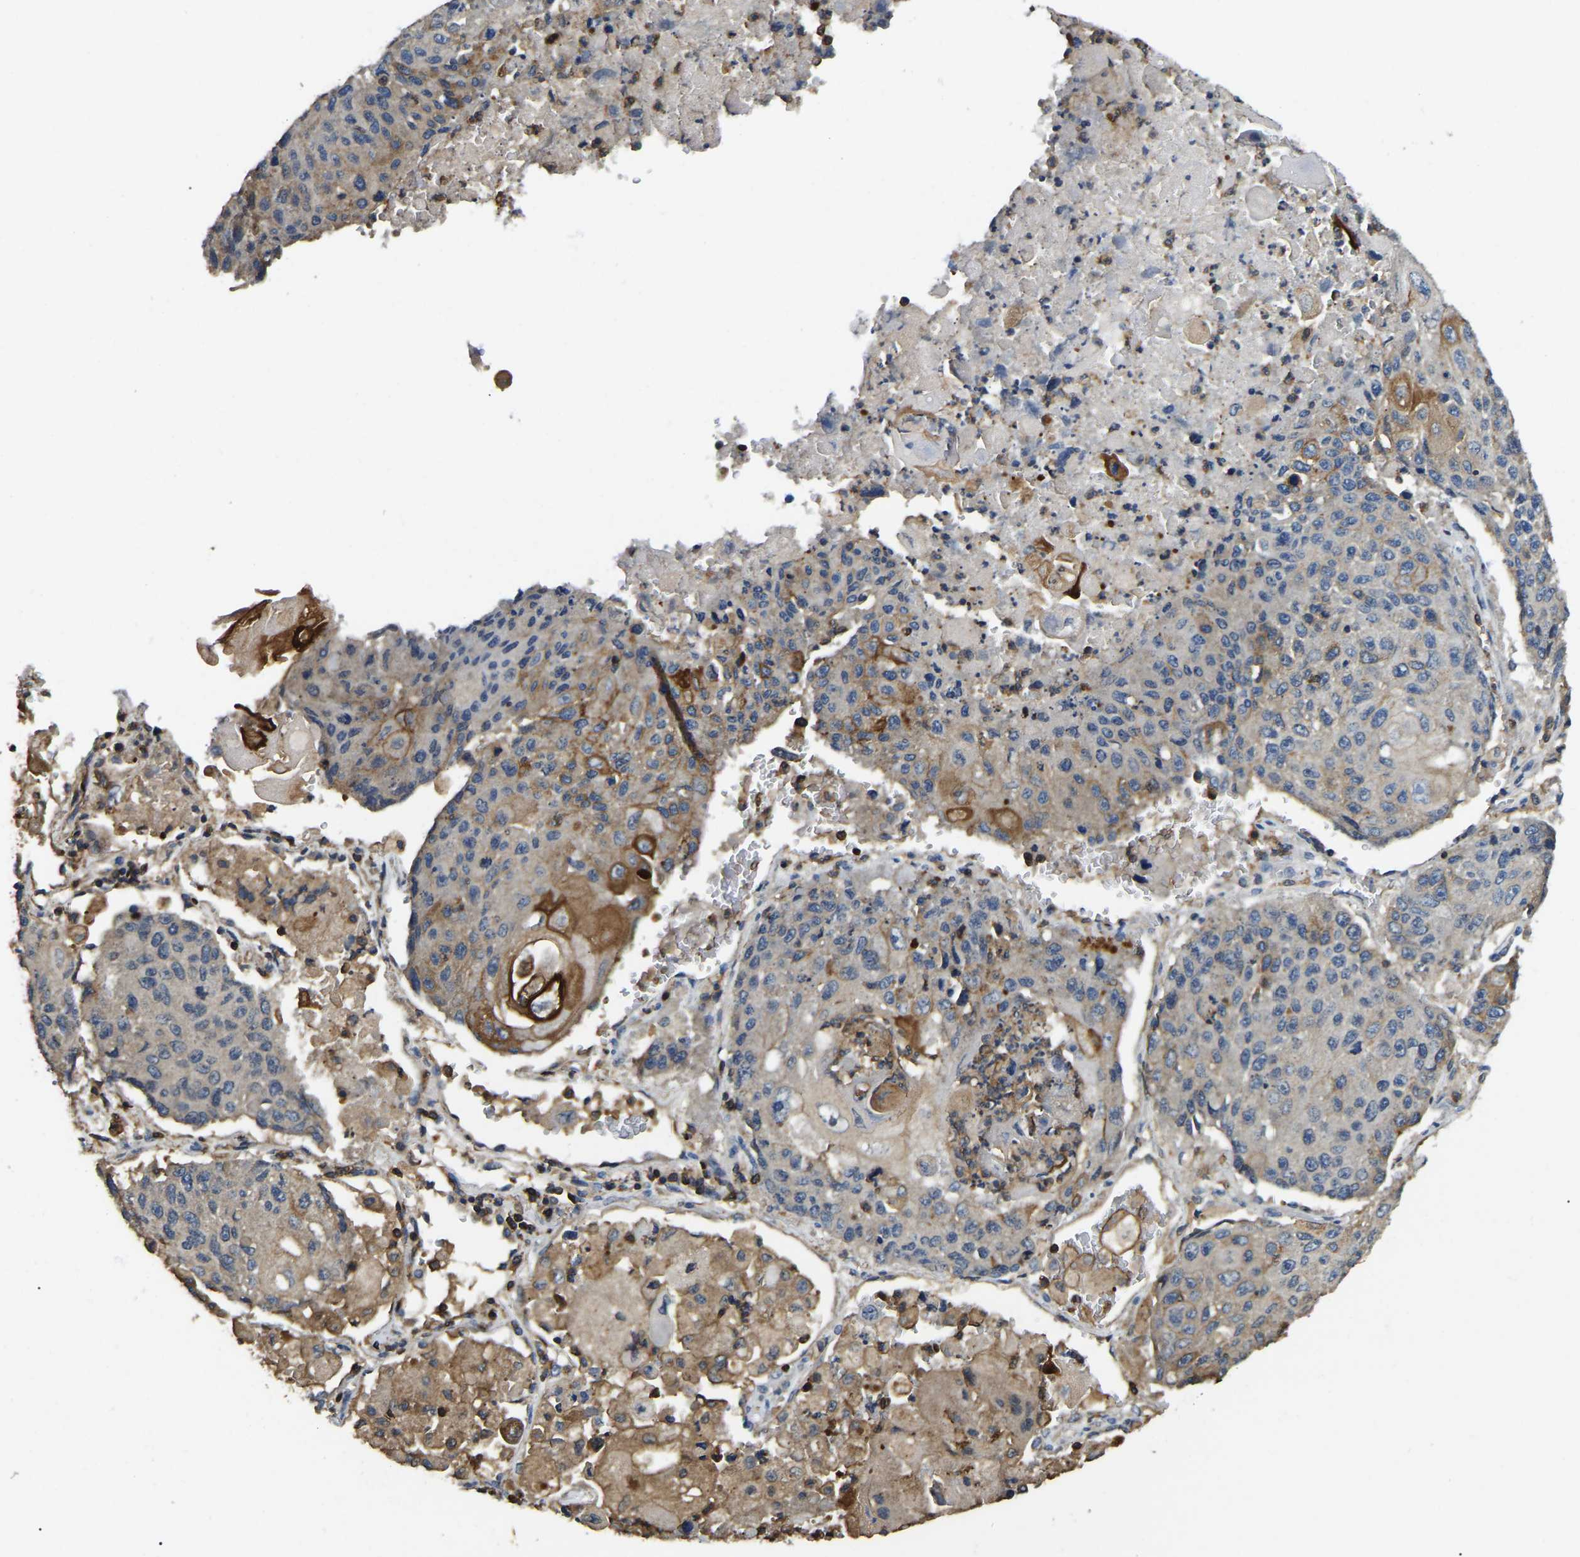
{"staining": {"intensity": "moderate", "quantity": "<25%", "location": "cytoplasmic/membranous"}, "tissue": "lung cancer", "cell_type": "Tumor cells", "image_type": "cancer", "snomed": [{"axis": "morphology", "description": "Squamous cell carcinoma, NOS"}, {"axis": "topography", "description": "Lung"}], "caption": "Immunohistochemical staining of human lung cancer exhibits low levels of moderate cytoplasmic/membranous protein expression in approximately <25% of tumor cells.", "gene": "SMPD2", "patient": {"sex": "male", "age": 61}}